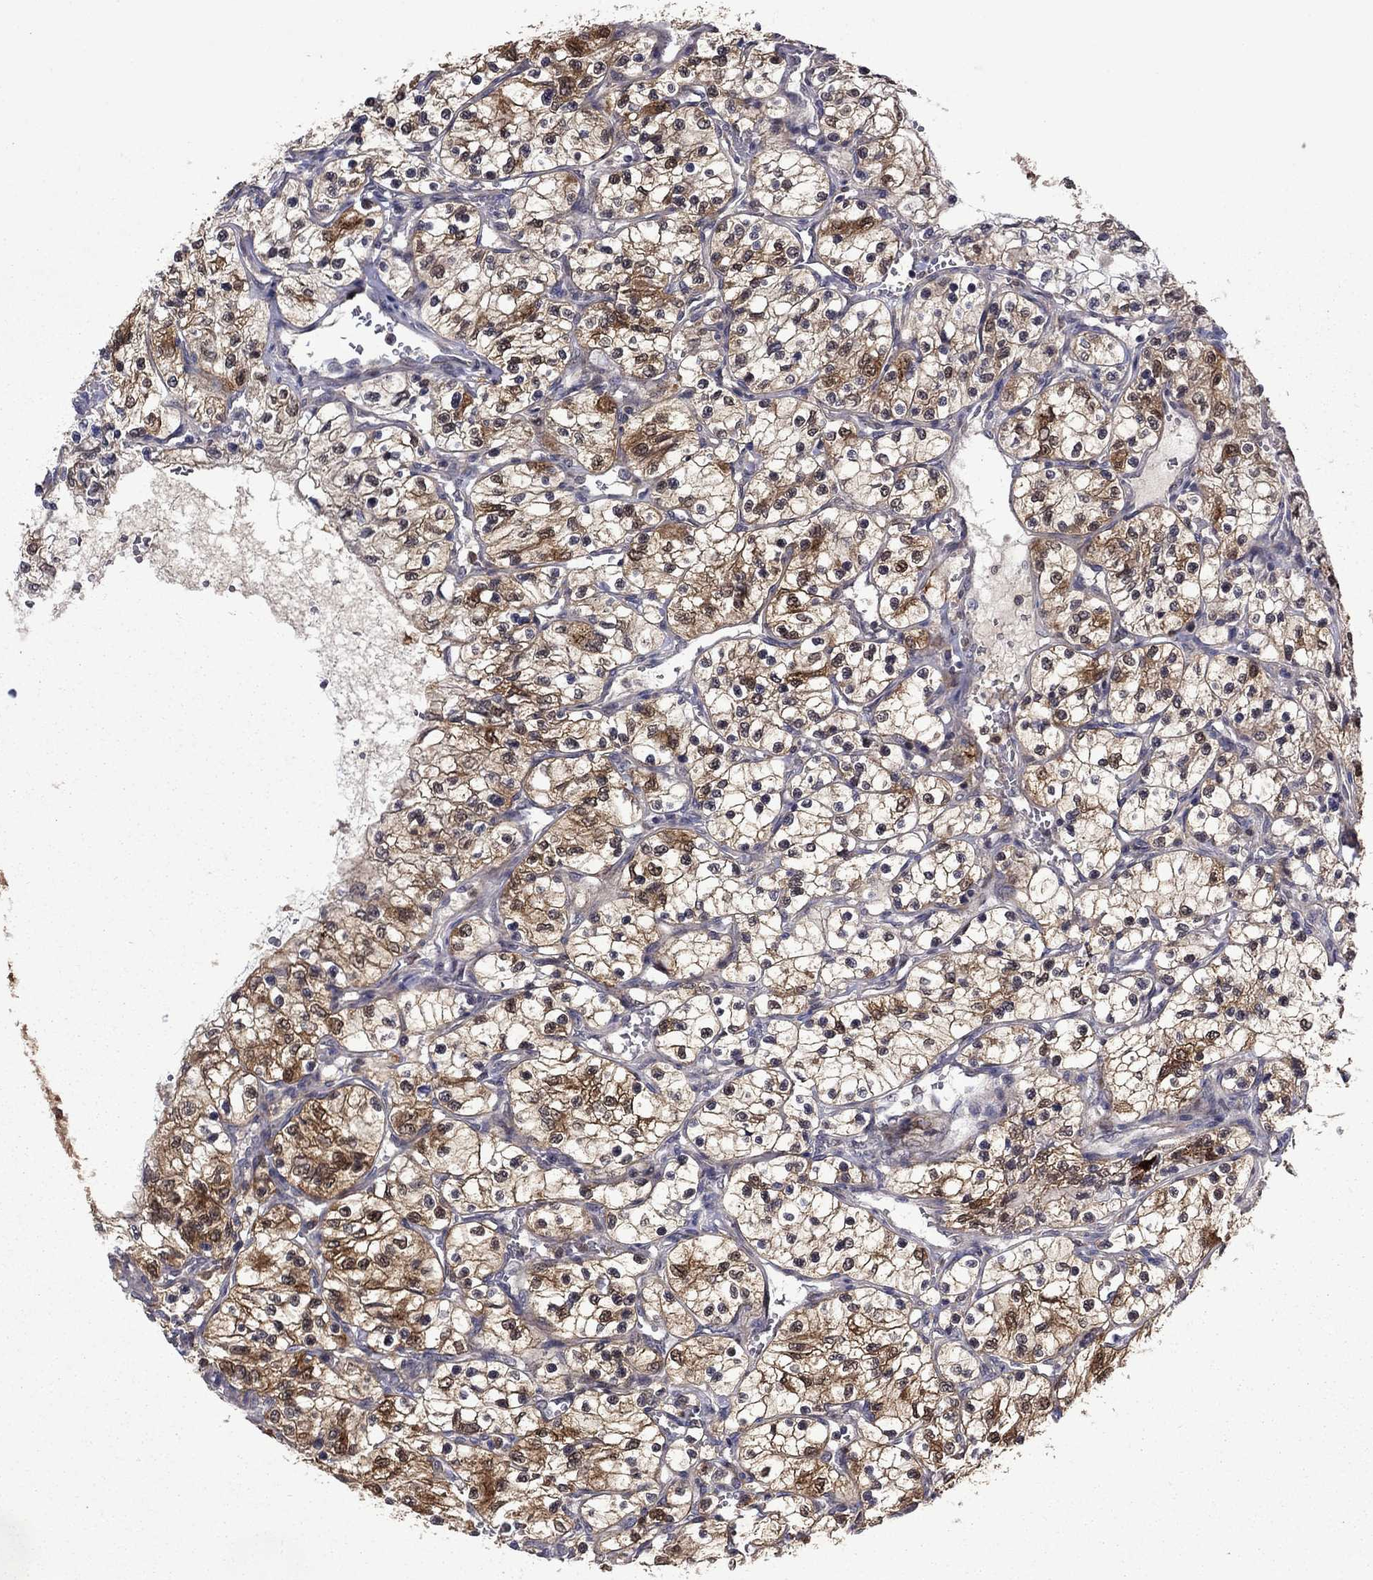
{"staining": {"intensity": "strong", "quantity": "25%-75%", "location": "cytoplasmic/membranous,nuclear"}, "tissue": "renal cancer", "cell_type": "Tumor cells", "image_type": "cancer", "snomed": [{"axis": "morphology", "description": "Adenocarcinoma, NOS"}, {"axis": "topography", "description": "Kidney"}], "caption": "The image displays immunohistochemical staining of renal cancer (adenocarcinoma). There is strong cytoplasmic/membranous and nuclear staining is appreciated in about 25%-75% of tumor cells.", "gene": "TPMT", "patient": {"sex": "female", "age": 69}}